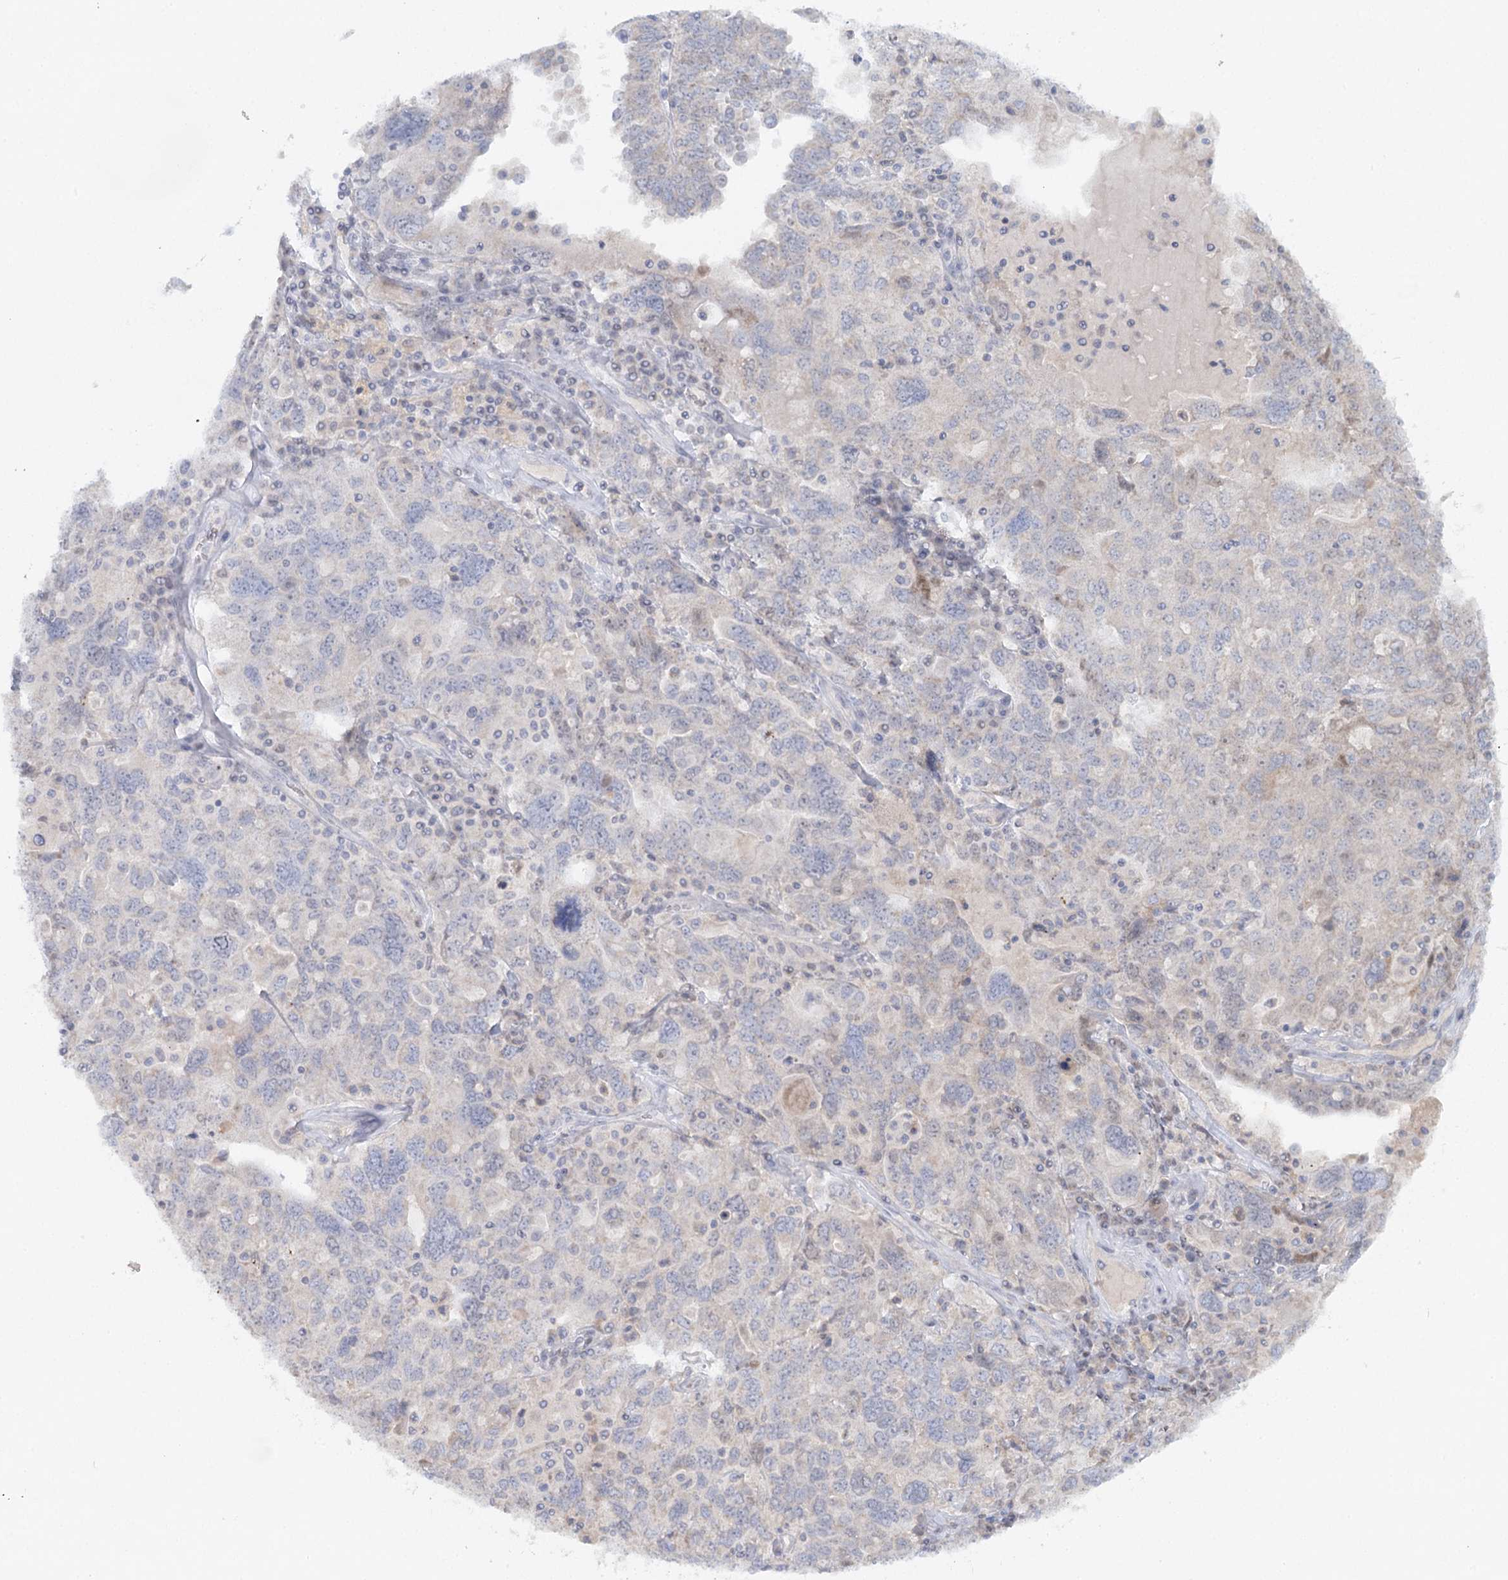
{"staining": {"intensity": "negative", "quantity": "none", "location": "none"}, "tissue": "ovarian cancer", "cell_type": "Tumor cells", "image_type": "cancer", "snomed": [{"axis": "morphology", "description": "Carcinoma, endometroid"}, {"axis": "topography", "description": "Ovary"}], "caption": "This image is of endometroid carcinoma (ovarian) stained with IHC to label a protein in brown with the nuclei are counter-stained blue. There is no staining in tumor cells.", "gene": "PSAPL1", "patient": {"sex": "female", "age": 62}}